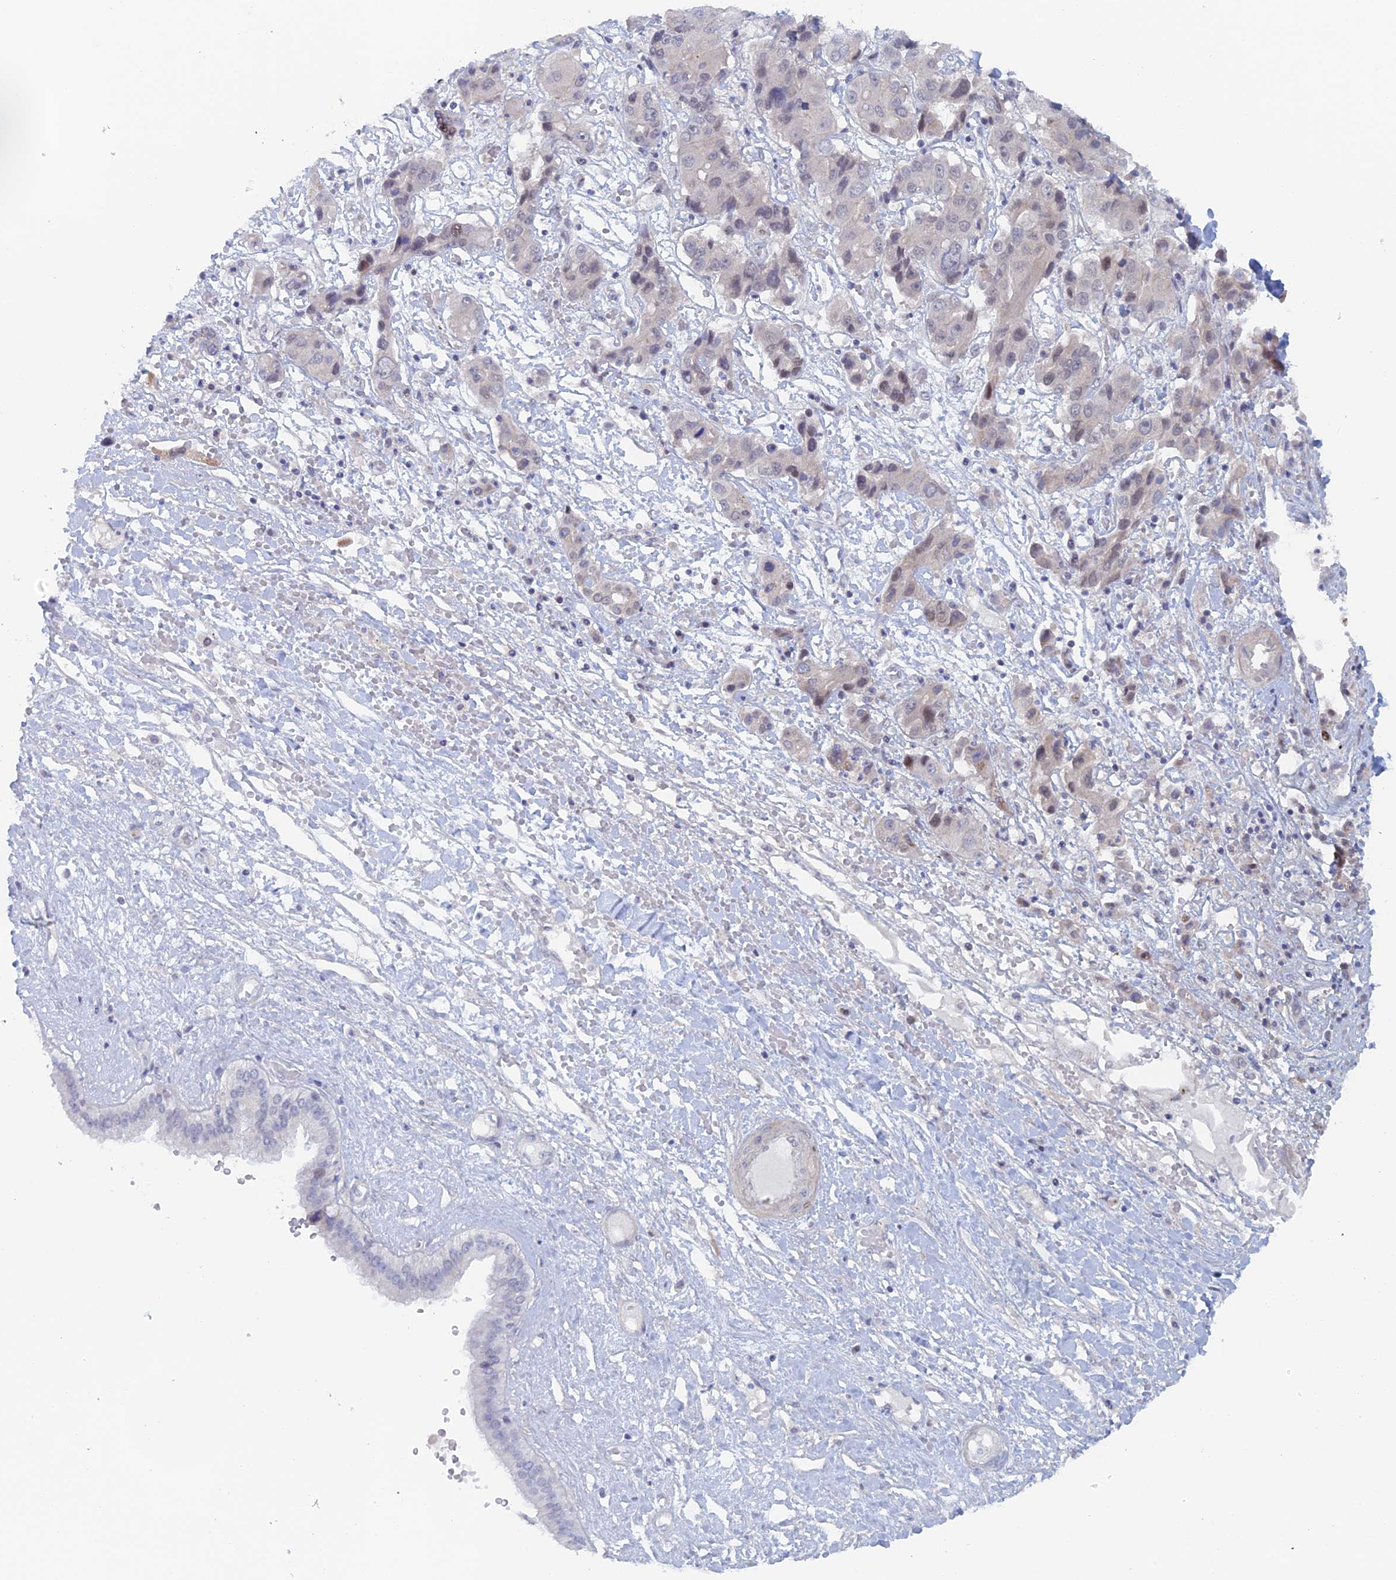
{"staining": {"intensity": "weak", "quantity": "<25%", "location": "nuclear"}, "tissue": "liver cancer", "cell_type": "Tumor cells", "image_type": "cancer", "snomed": [{"axis": "morphology", "description": "Cholangiocarcinoma"}, {"axis": "topography", "description": "Liver"}], "caption": "High magnification brightfield microscopy of liver cancer (cholangiocarcinoma) stained with DAB (brown) and counterstained with hematoxylin (blue): tumor cells show no significant expression.", "gene": "ELOVL6", "patient": {"sex": "male", "age": 67}}